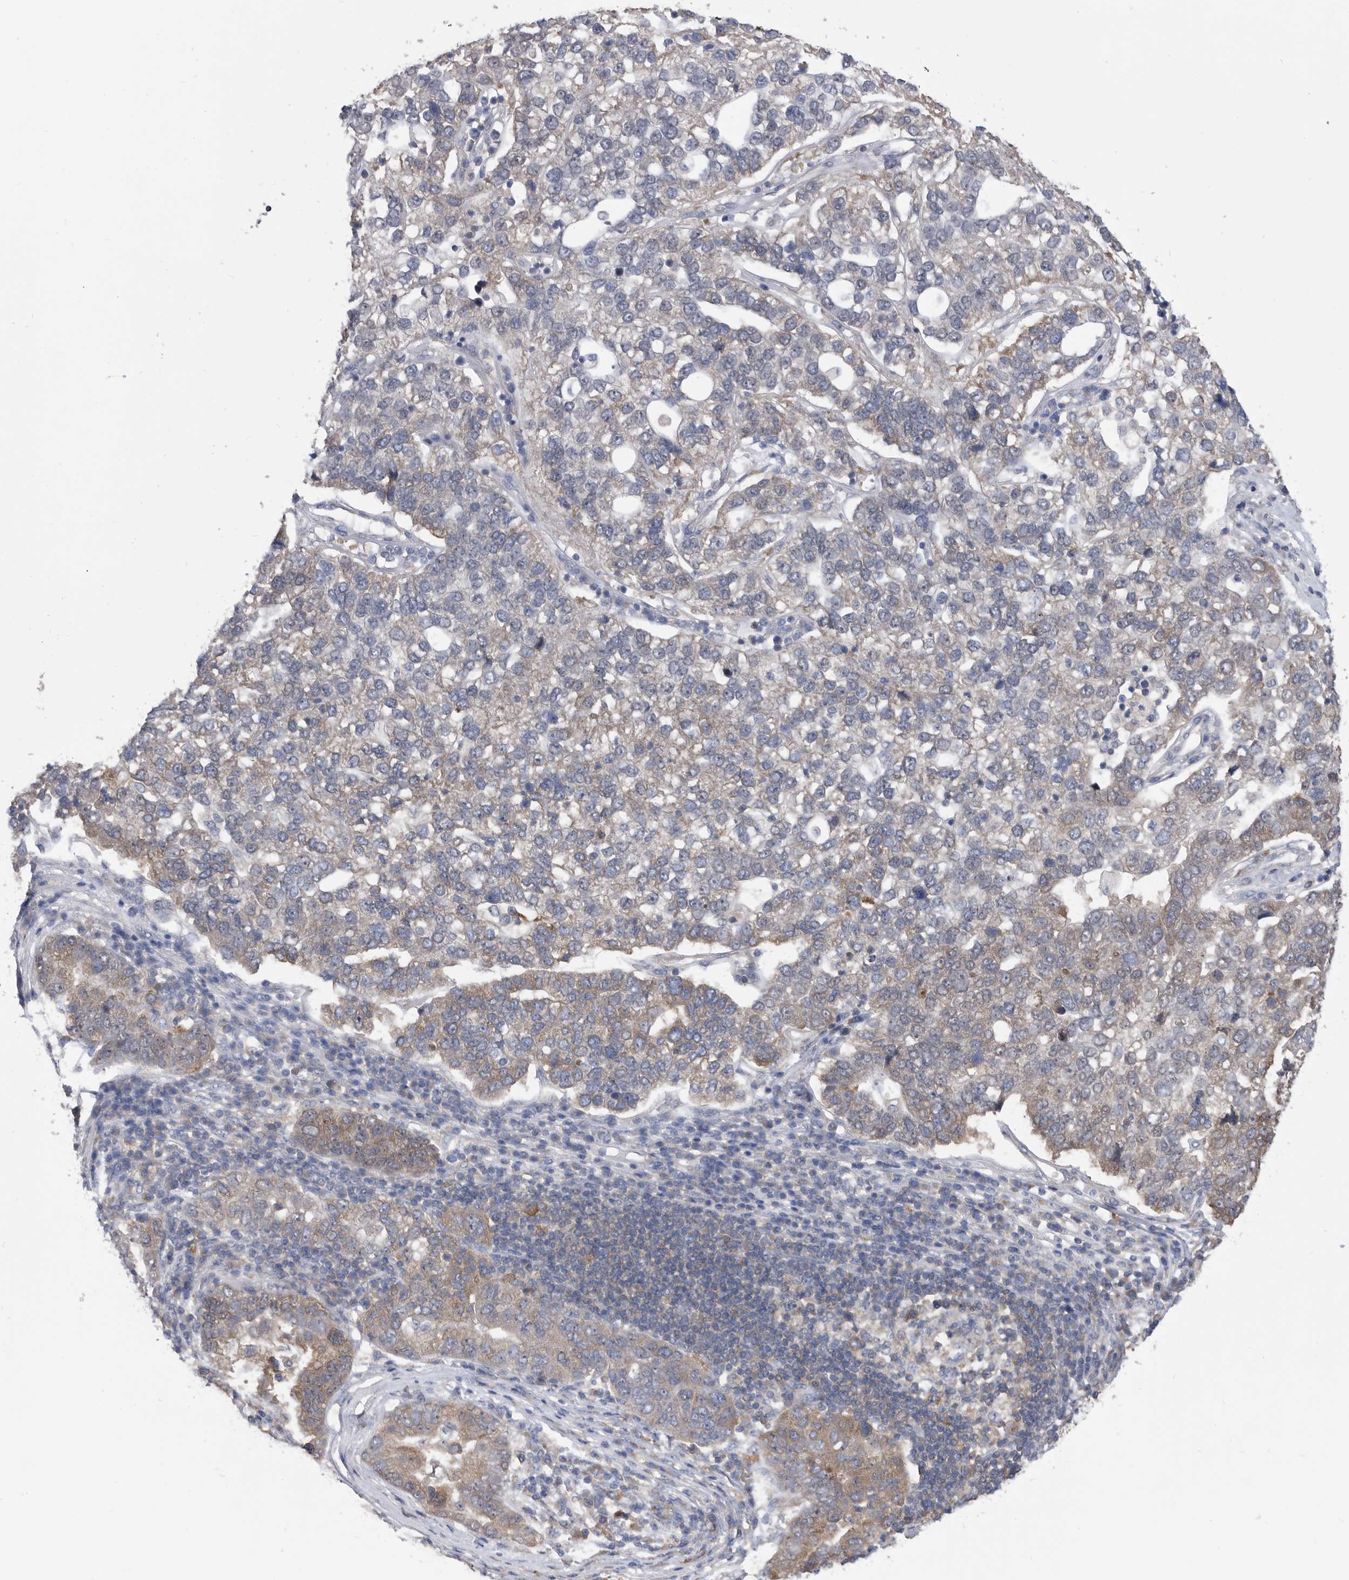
{"staining": {"intensity": "weak", "quantity": "25%-75%", "location": "cytoplasmic/membranous"}, "tissue": "pancreatic cancer", "cell_type": "Tumor cells", "image_type": "cancer", "snomed": [{"axis": "morphology", "description": "Adenocarcinoma, NOS"}, {"axis": "topography", "description": "Pancreas"}], "caption": "Immunohistochemistry (IHC) of human pancreatic cancer (adenocarcinoma) shows low levels of weak cytoplasmic/membranous positivity in approximately 25%-75% of tumor cells.", "gene": "CCT4", "patient": {"sex": "female", "age": 61}}